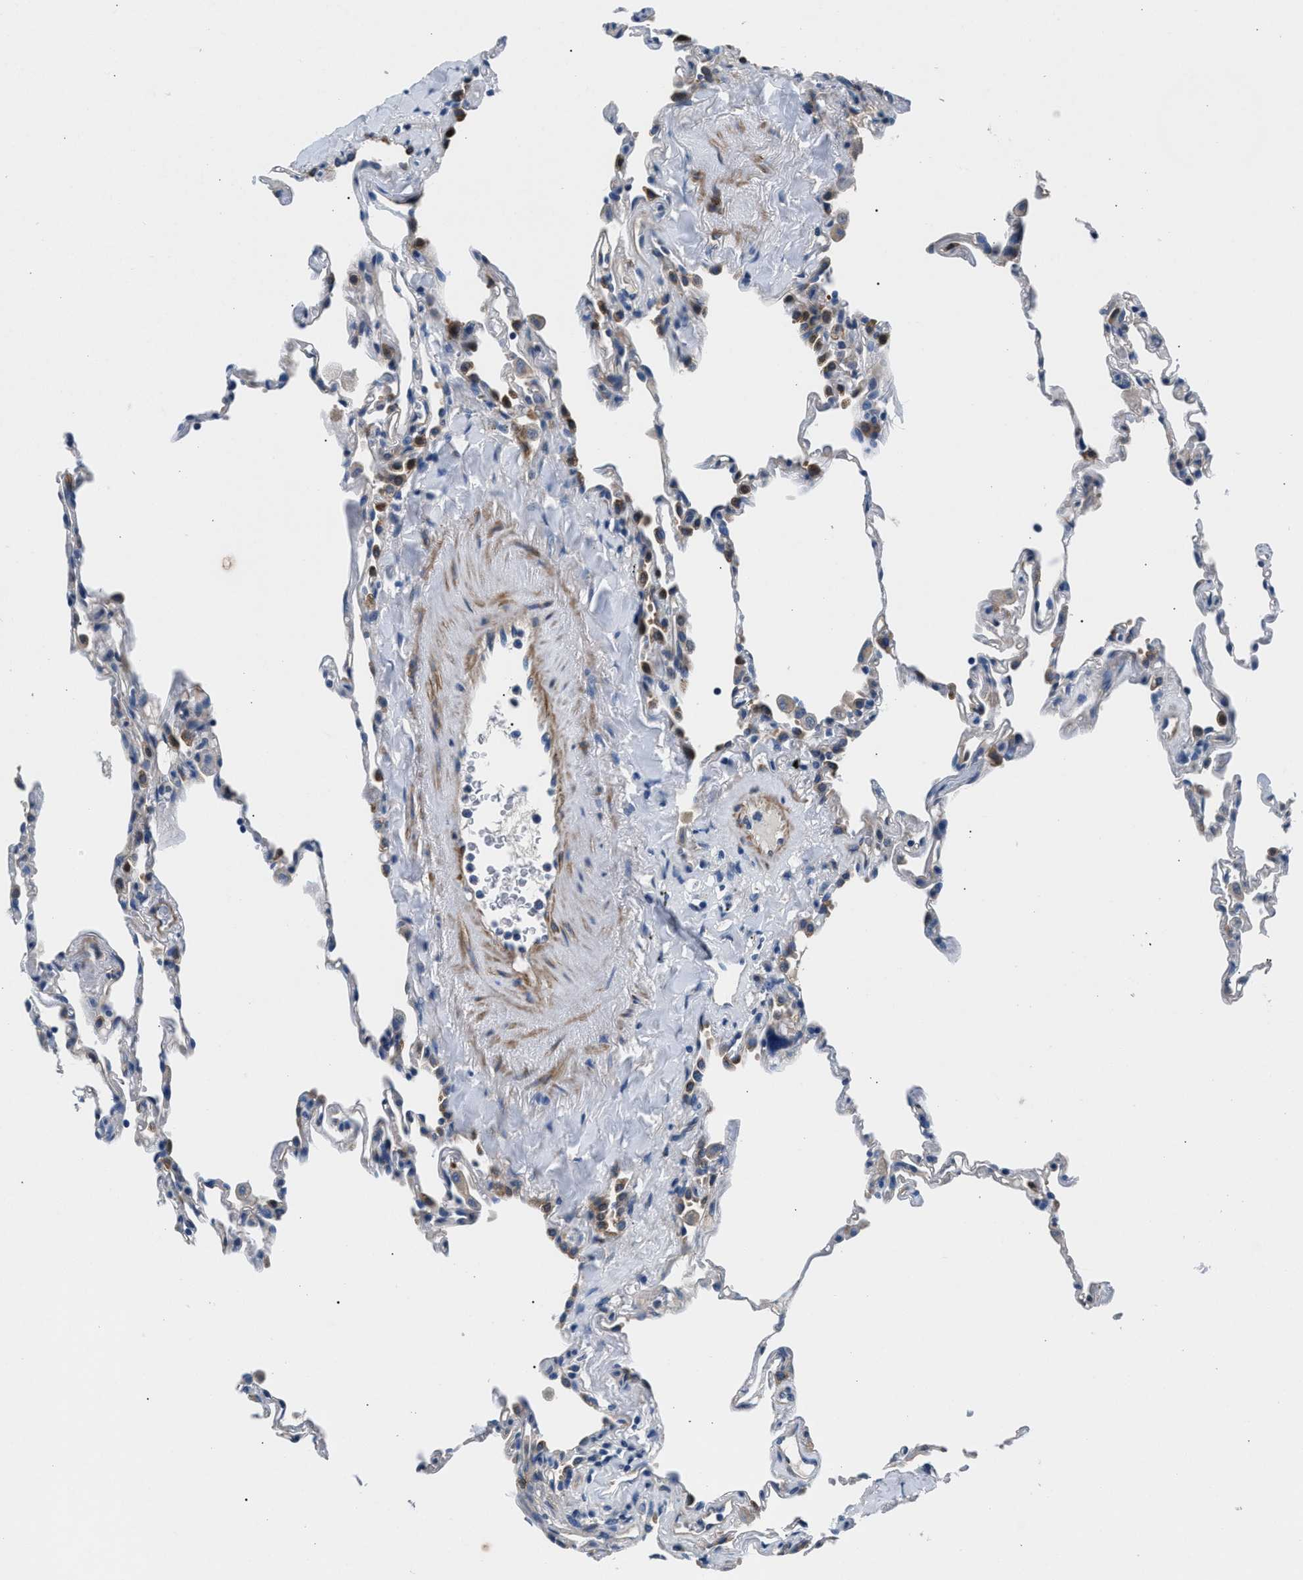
{"staining": {"intensity": "negative", "quantity": "none", "location": "none"}, "tissue": "lung", "cell_type": "Alveolar cells", "image_type": "normal", "snomed": [{"axis": "morphology", "description": "Normal tissue, NOS"}, {"axis": "topography", "description": "Lung"}], "caption": "DAB (3,3'-diaminobenzidine) immunohistochemical staining of normal human lung demonstrates no significant staining in alveolar cells.", "gene": "CDRT4", "patient": {"sex": "male", "age": 59}}